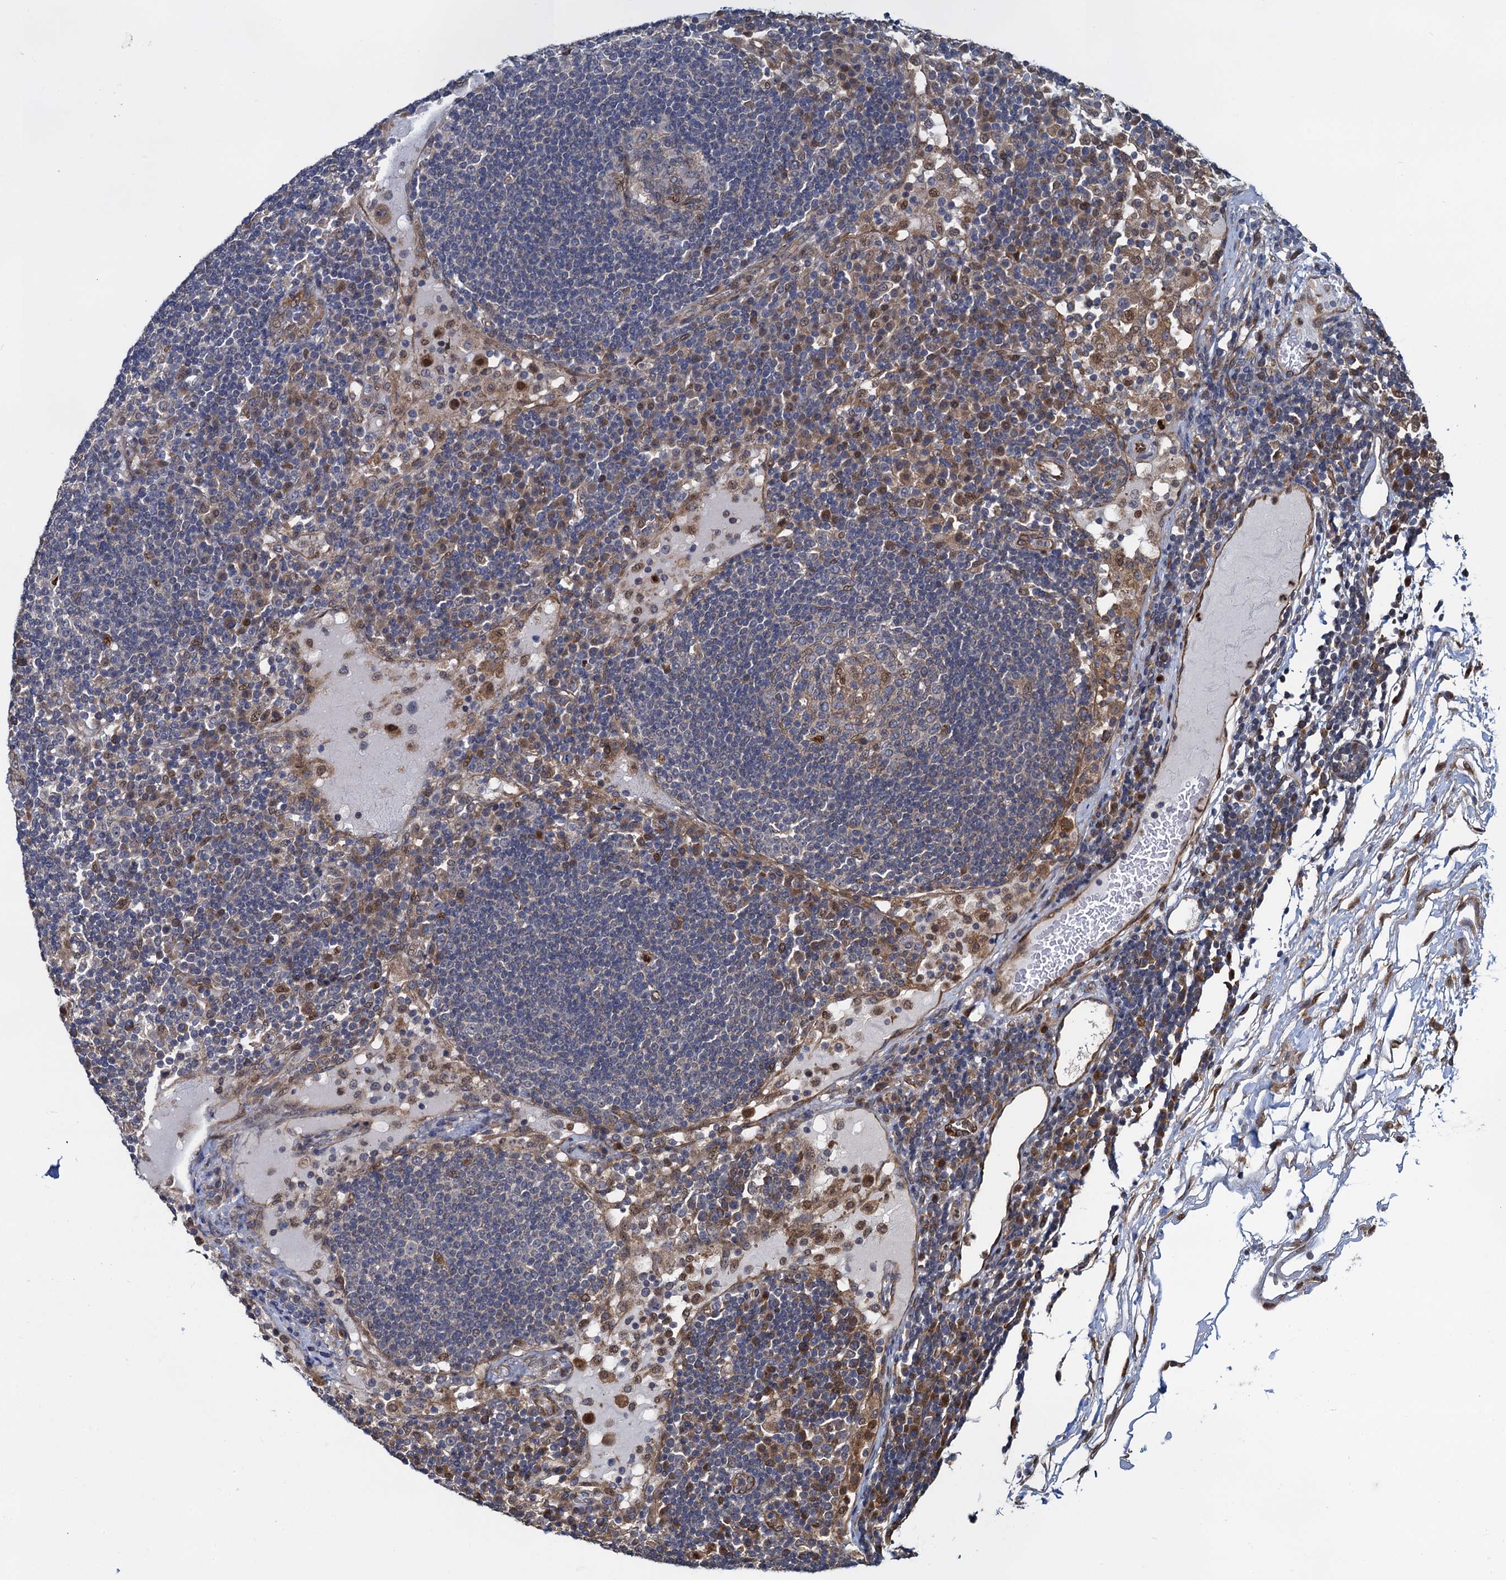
{"staining": {"intensity": "moderate", "quantity": "<25%", "location": "nuclear"}, "tissue": "lymph node", "cell_type": "Germinal center cells", "image_type": "normal", "snomed": [{"axis": "morphology", "description": "Normal tissue, NOS"}, {"axis": "topography", "description": "Lymph node"}], "caption": "IHC micrograph of benign human lymph node stained for a protein (brown), which reveals low levels of moderate nuclear expression in approximately <25% of germinal center cells.", "gene": "RNF125", "patient": {"sex": "female", "age": 53}}